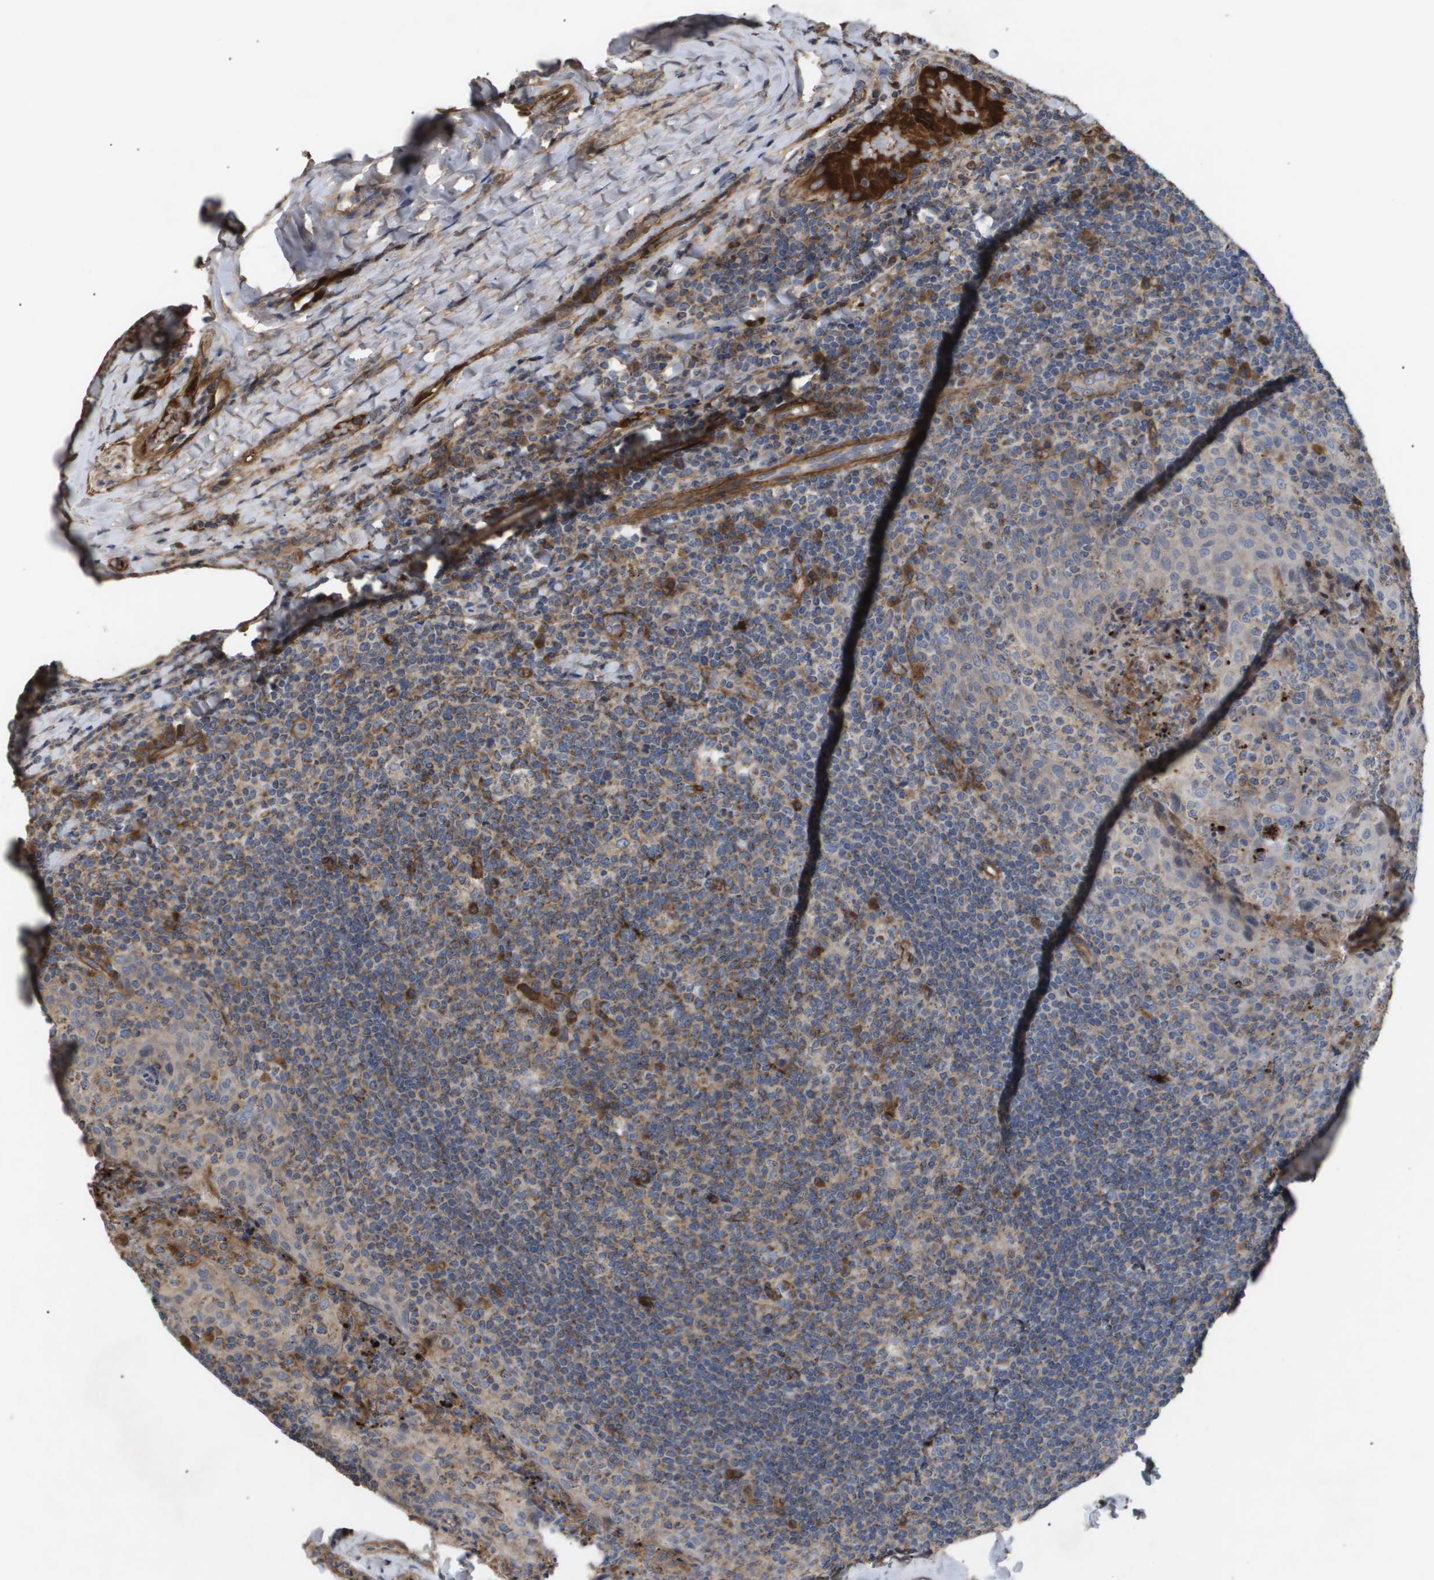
{"staining": {"intensity": "moderate", "quantity": ">75%", "location": "cytoplasmic/membranous"}, "tissue": "tonsil", "cell_type": "Germinal center cells", "image_type": "normal", "snomed": [{"axis": "morphology", "description": "Normal tissue, NOS"}, {"axis": "topography", "description": "Tonsil"}], "caption": "This is an image of immunohistochemistry (IHC) staining of normal tonsil, which shows moderate expression in the cytoplasmic/membranous of germinal center cells.", "gene": "TNS1", "patient": {"sex": "male", "age": 17}}